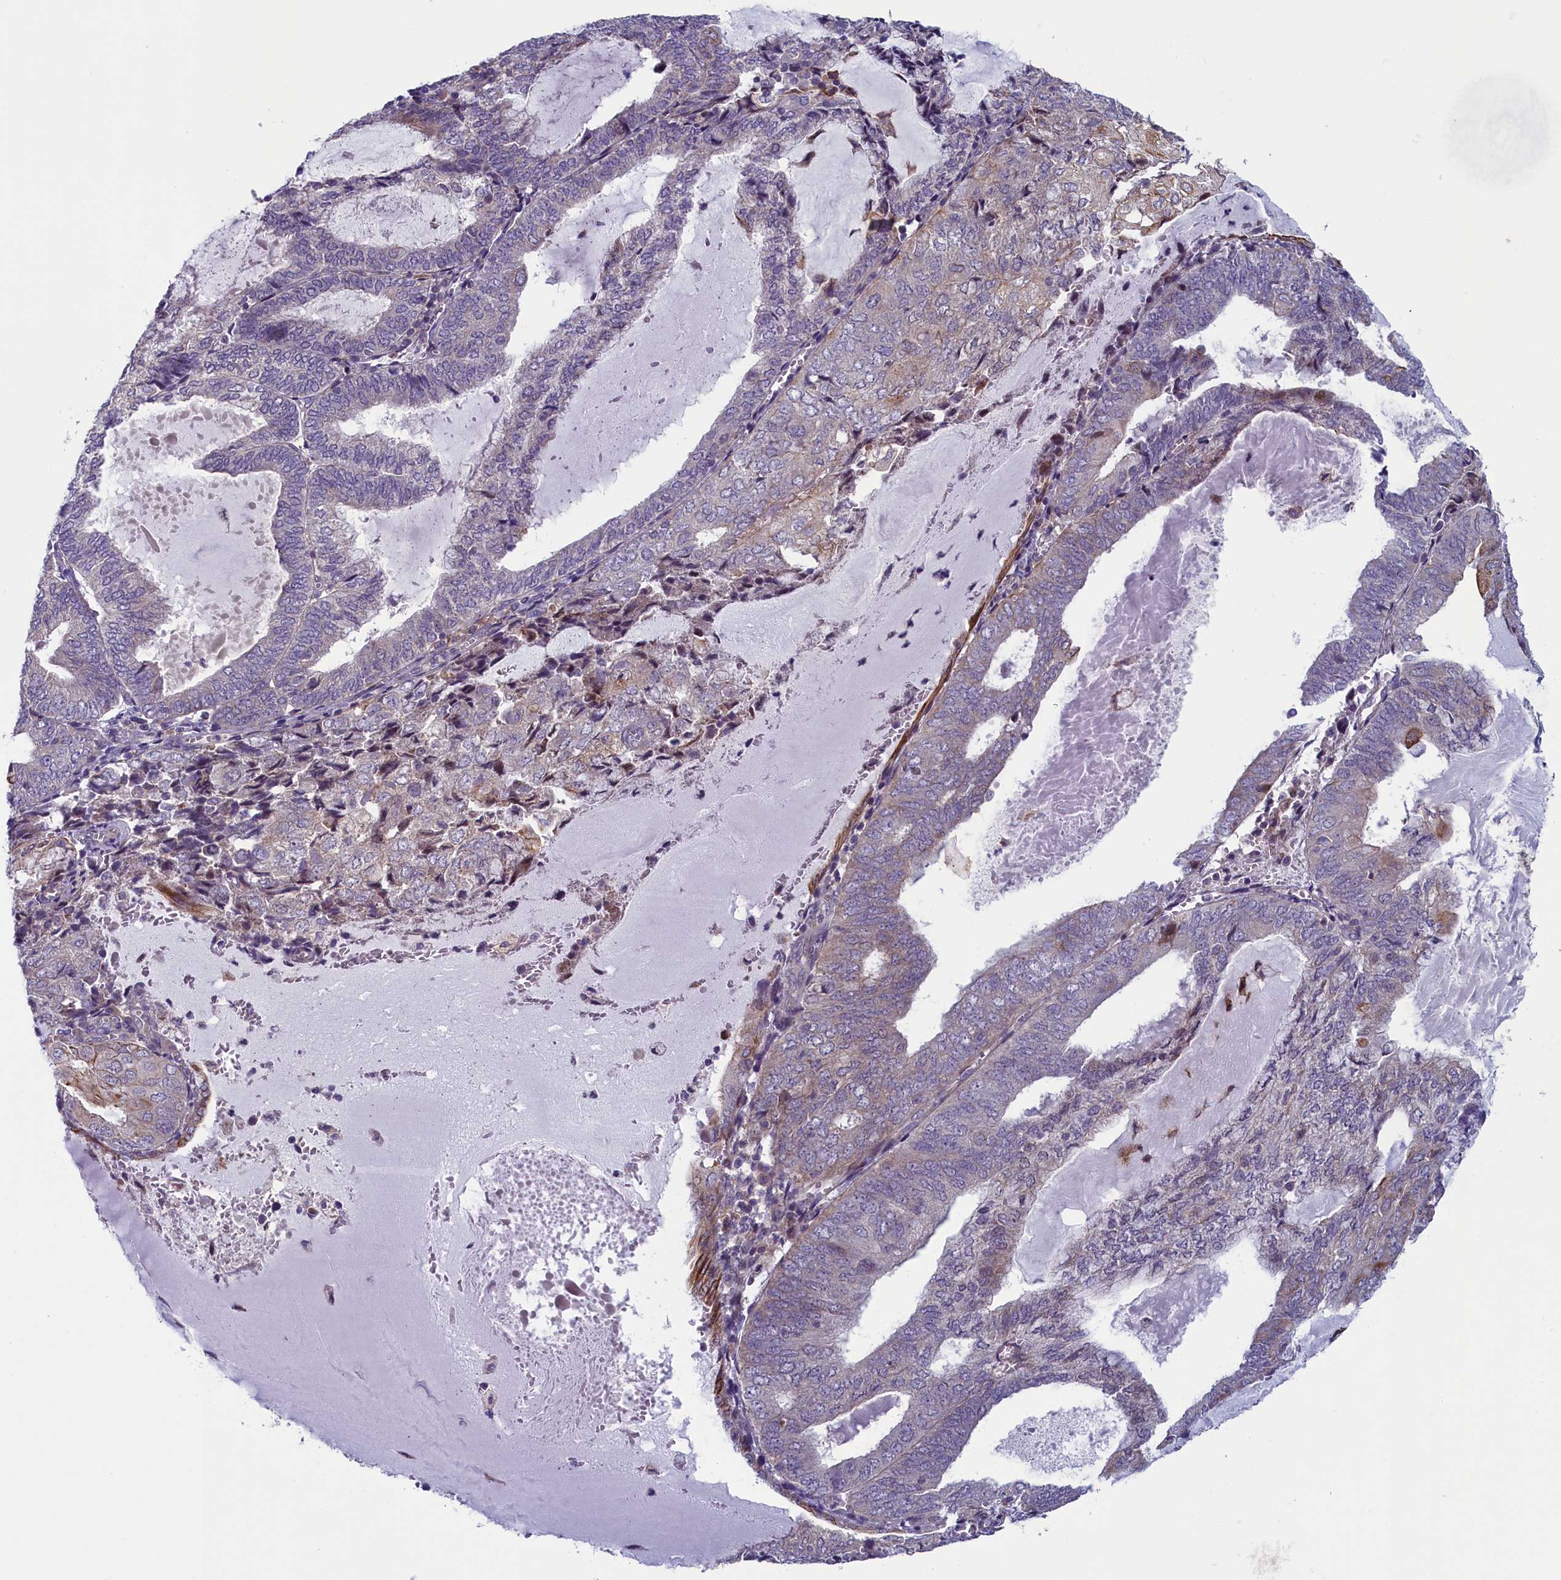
{"staining": {"intensity": "negative", "quantity": "none", "location": "none"}, "tissue": "endometrial cancer", "cell_type": "Tumor cells", "image_type": "cancer", "snomed": [{"axis": "morphology", "description": "Adenocarcinoma, NOS"}, {"axis": "topography", "description": "Endometrium"}], "caption": "An image of adenocarcinoma (endometrial) stained for a protein demonstrates no brown staining in tumor cells.", "gene": "ANKRD39", "patient": {"sex": "female", "age": 81}}